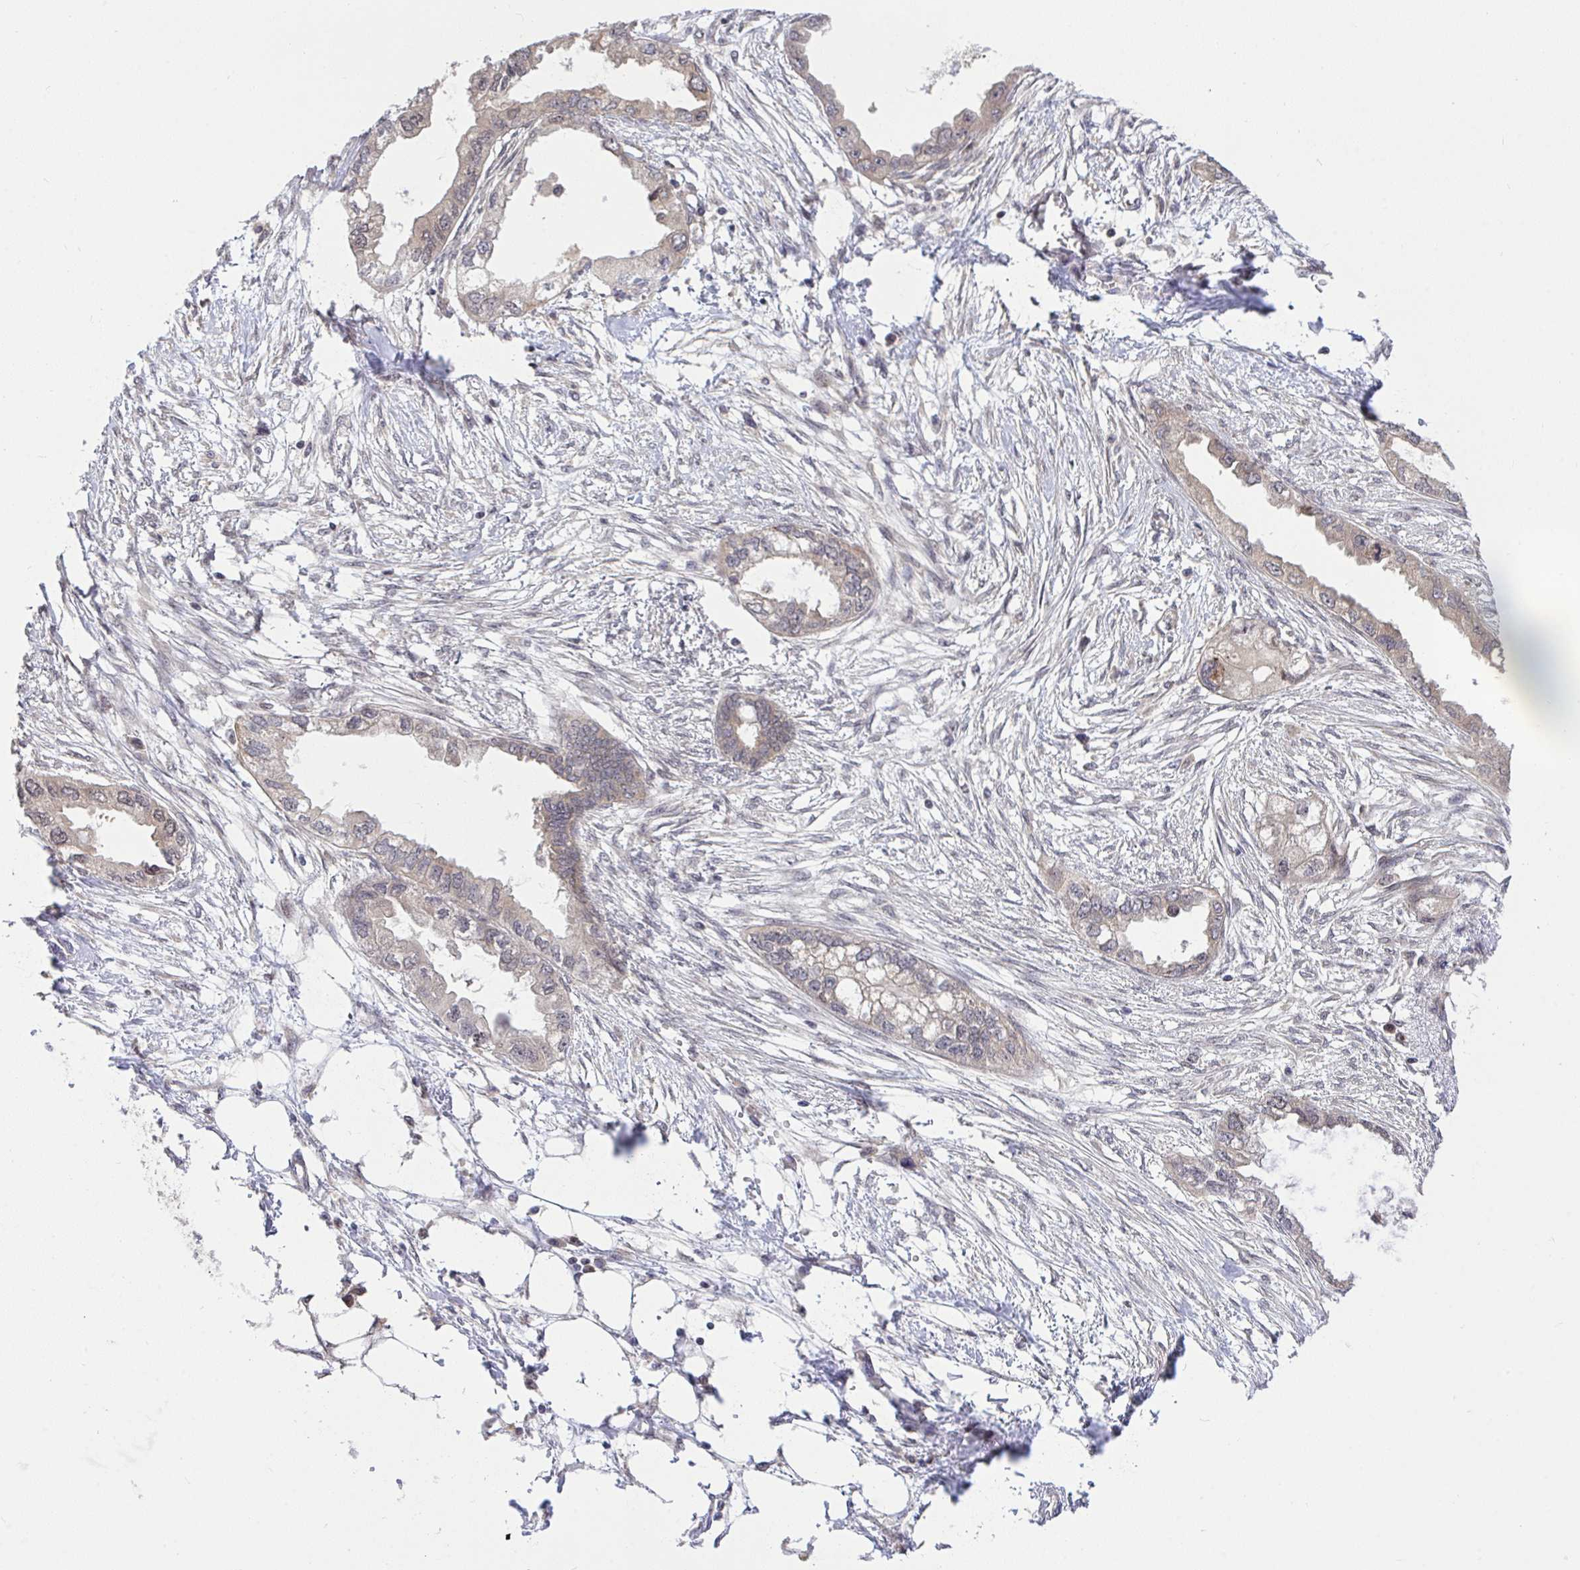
{"staining": {"intensity": "weak", "quantity": "25%-75%", "location": "cytoplasmic/membranous"}, "tissue": "endometrial cancer", "cell_type": "Tumor cells", "image_type": "cancer", "snomed": [{"axis": "morphology", "description": "Adenocarcinoma, NOS"}, {"axis": "morphology", "description": "Adenocarcinoma, metastatic, NOS"}, {"axis": "topography", "description": "Adipose tissue"}, {"axis": "topography", "description": "Endometrium"}], "caption": "Human endometrial cancer (adenocarcinoma) stained with a brown dye demonstrates weak cytoplasmic/membranous positive positivity in about 25%-75% of tumor cells.", "gene": "ERI1", "patient": {"sex": "female", "age": 67}}